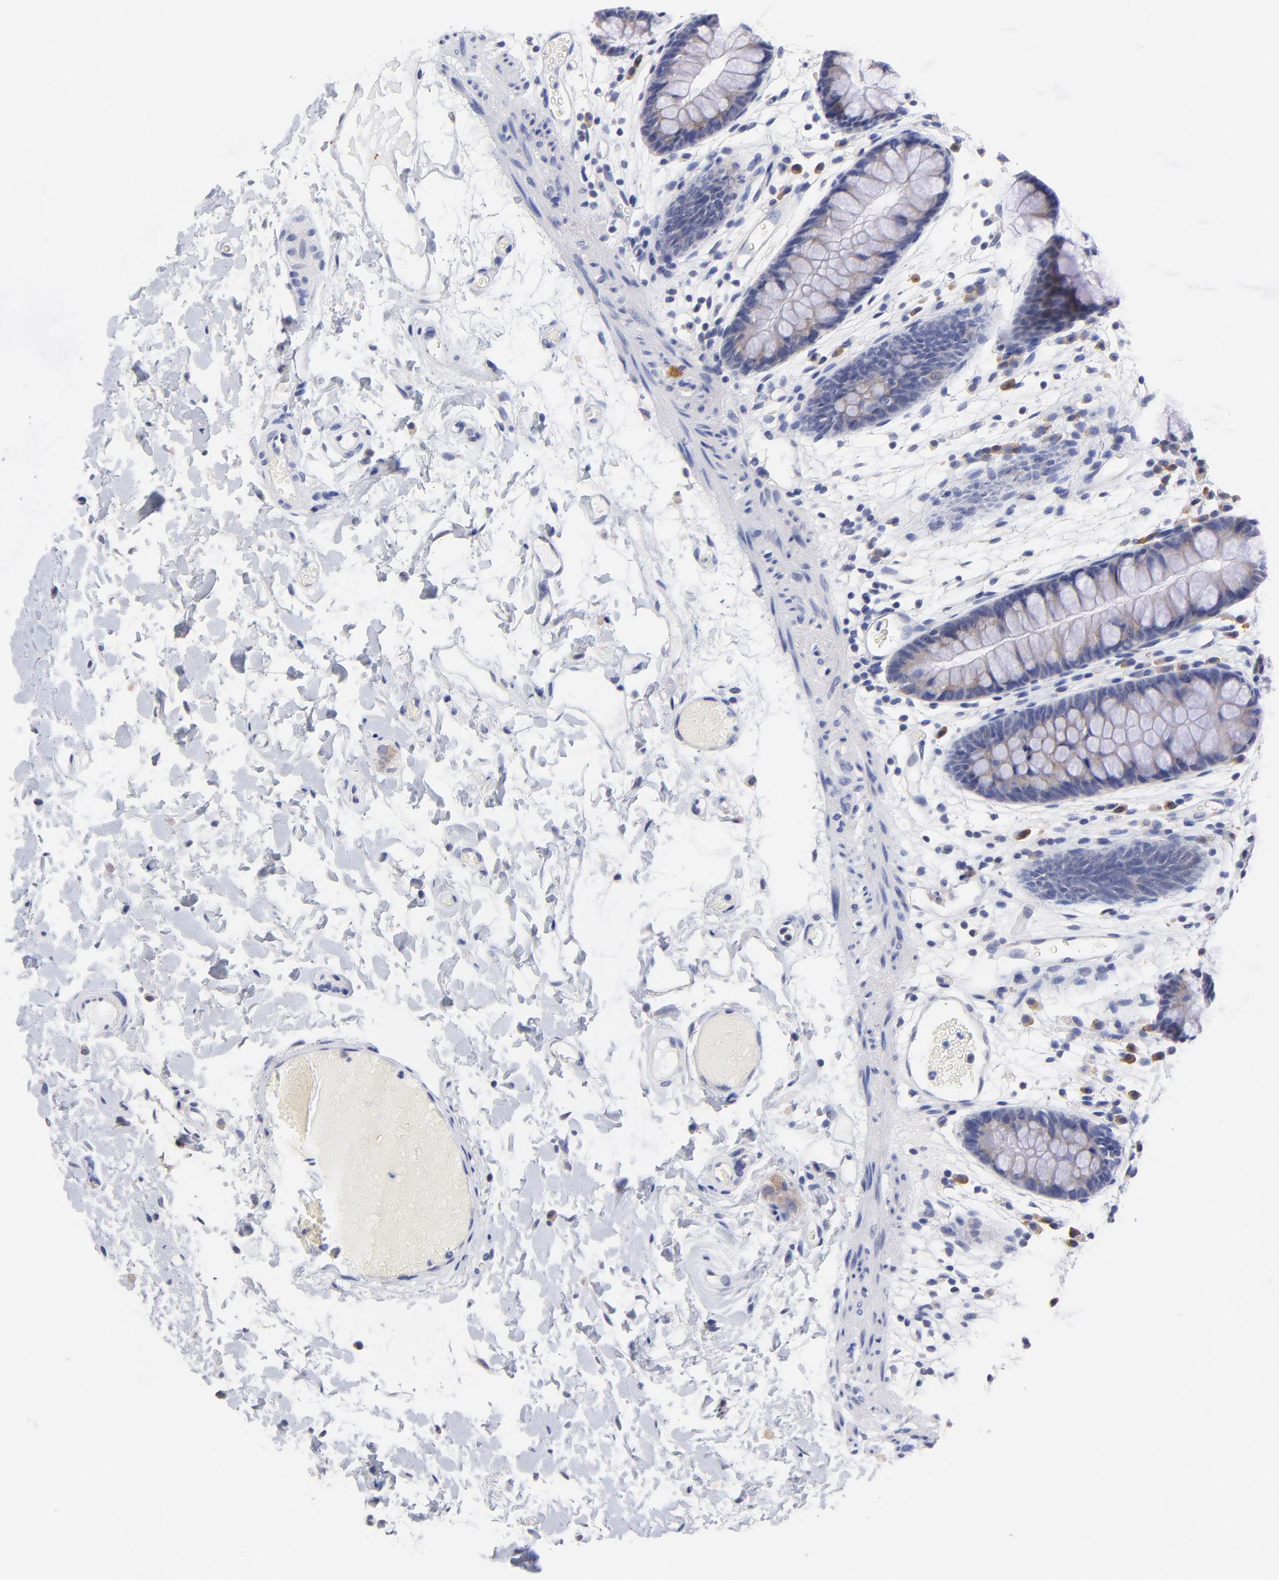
{"staining": {"intensity": "negative", "quantity": "none", "location": "none"}, "tissue": "colon", "cell_type": "Endothelial cells", "image_type": "normal", "snomed": [{"axis": "morphology", "description": "Normal tissue, NOS"}, {"axis": "topography", "description": "Smooth muscle"}, {"axis": "topography", "description": "Colon"}], "caption": "A high-resolution photomicrograph shows IHC staining of unremarkable colon, which exhibits no significant expression in endothelial cells.", "gene": "LAX1", "patient": {"sex": "male", "age": 67}}